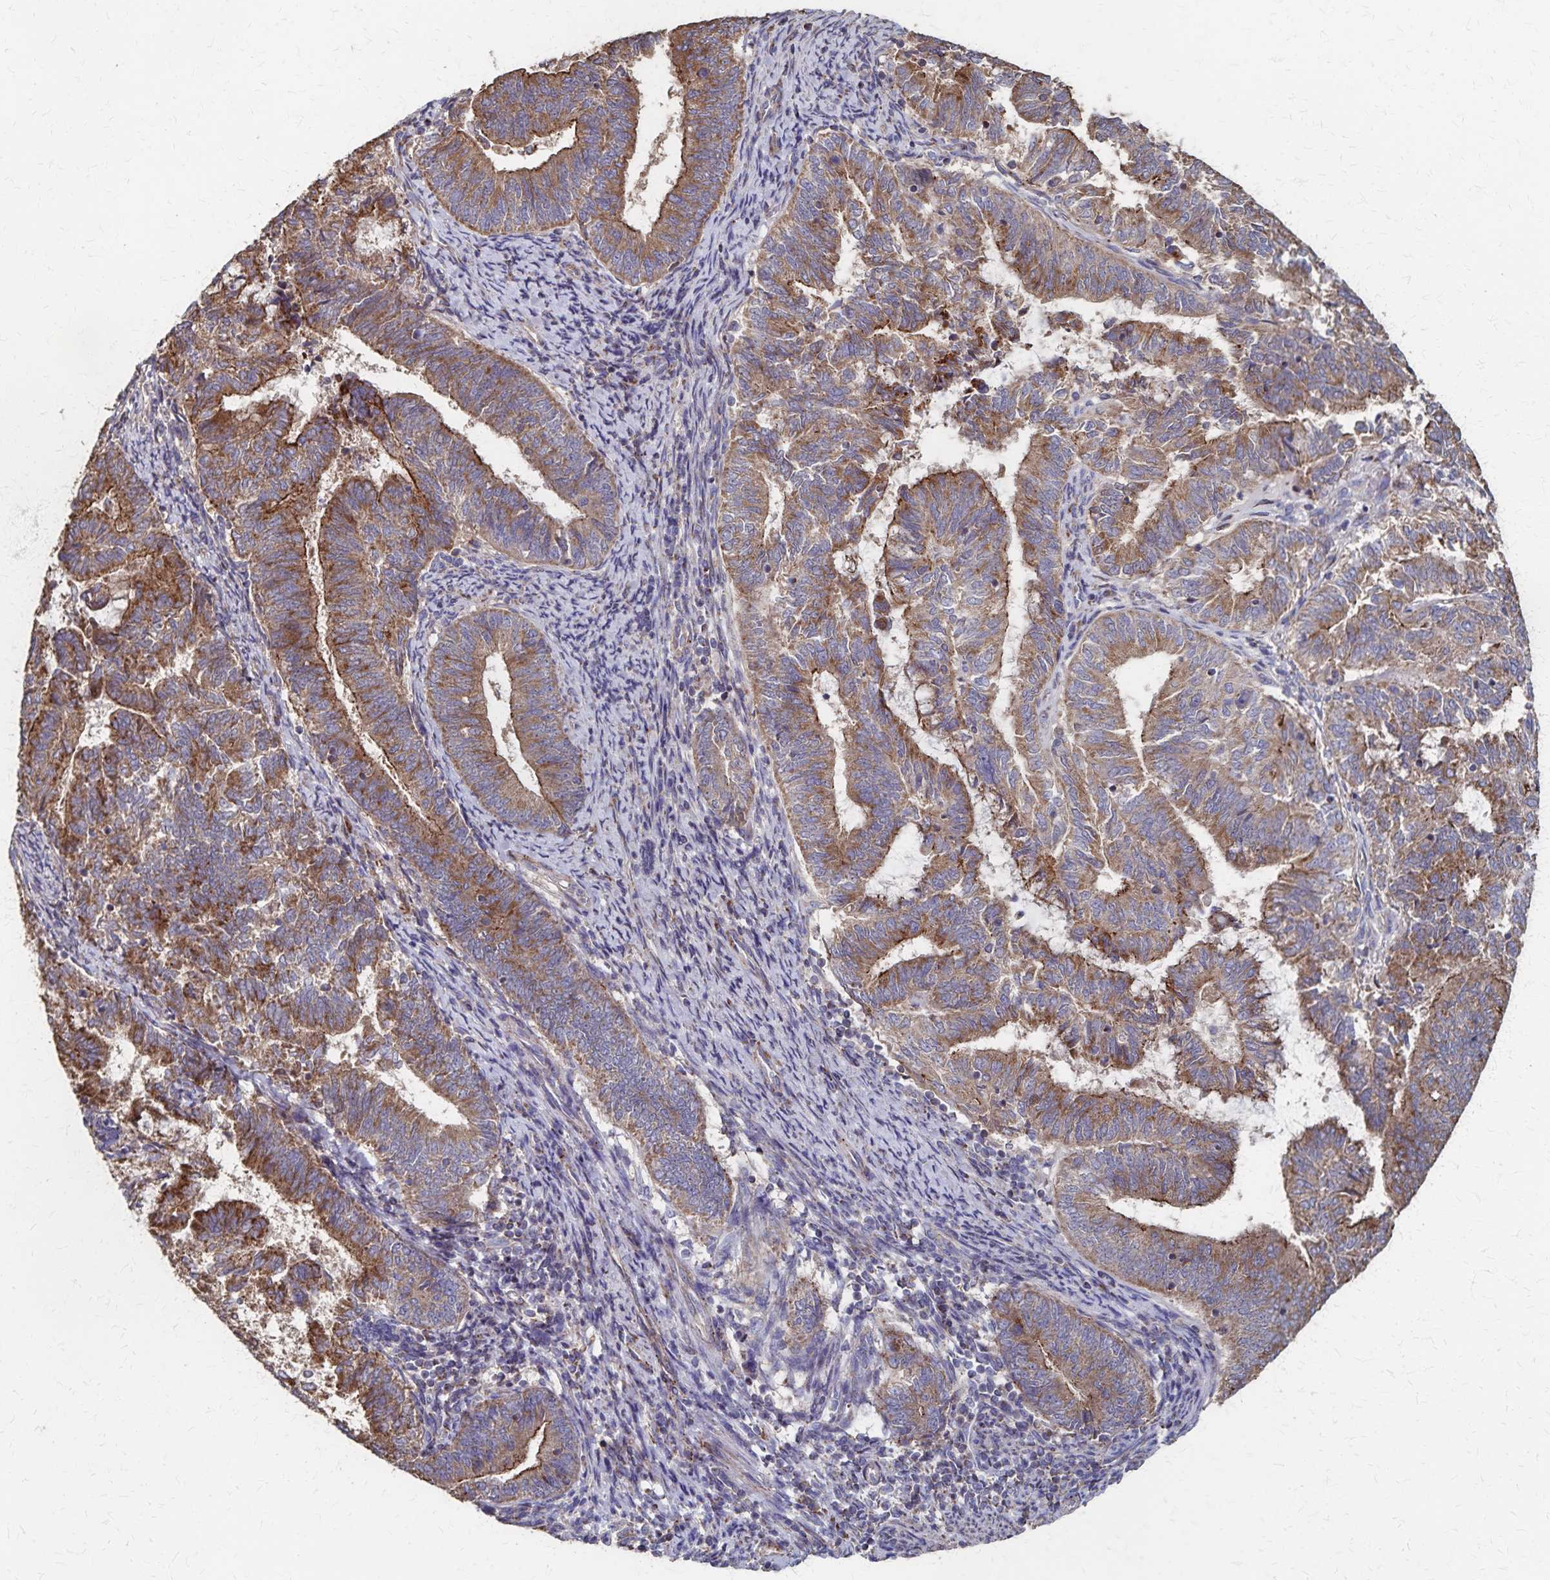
{"staining": {"intensity": "moderate", "quantity": ">75%", "location": "cytoplasmic/membranous"}, "tissue": "endometrial cancer", "cell_type": "Tumor cells", "image_type": "cancer", "snomed": [{"axis": "morphology", "description": "Adenocarcinoma, NOS"}, {"axis": "topography", "description": "Endometrium"}], "caption": "The image exhibits staining of adenocarcinoma (endometrial), revealing moderate cytoplasmic/membranous protein staining (brown color) within tumor cells.", "gene": "PGAP2", "patient": {"sex": "female", "age": 65}}